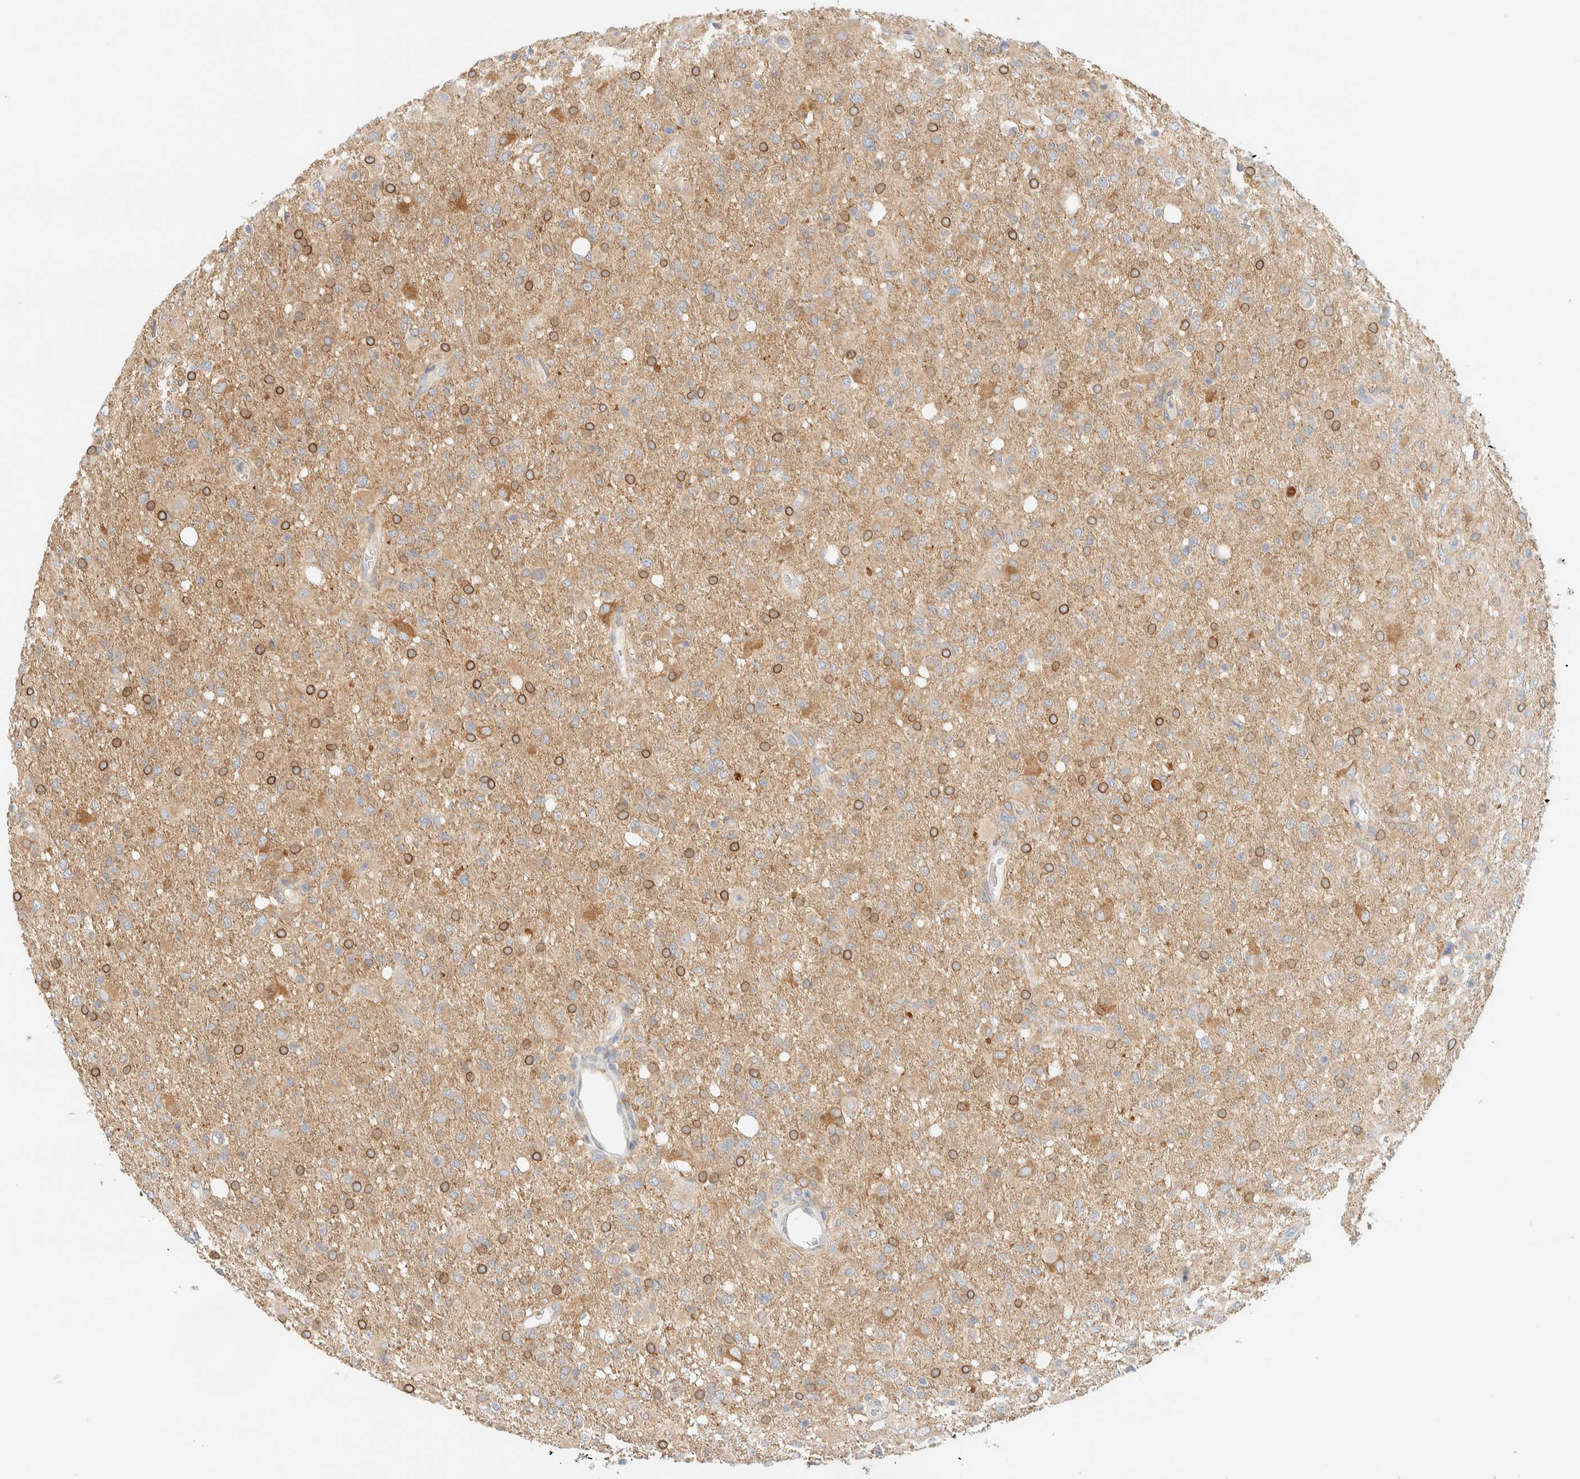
{"staining": {"intensity": "moderate", "quantity": ">75%", "location": "cytoplasmic/membranous"}, "tissue": "glioma", "cell_type": "Tumor cells", "image_type": "cancer", "snomed": [{"axis": "morphology", "description": "Glioma, malignant, High grade"}, {"axis": "topography", "description": "Brain"}], "caption": "A photomicrograph showing moderate cytoplasmic/membranous positivity in about >75% of tumor cells in malignant glioma (high-grade), as visualized by brown immunohistochemical staining.", "gene": "NT5C", "patient": {"sex": "female", "age": 57}}